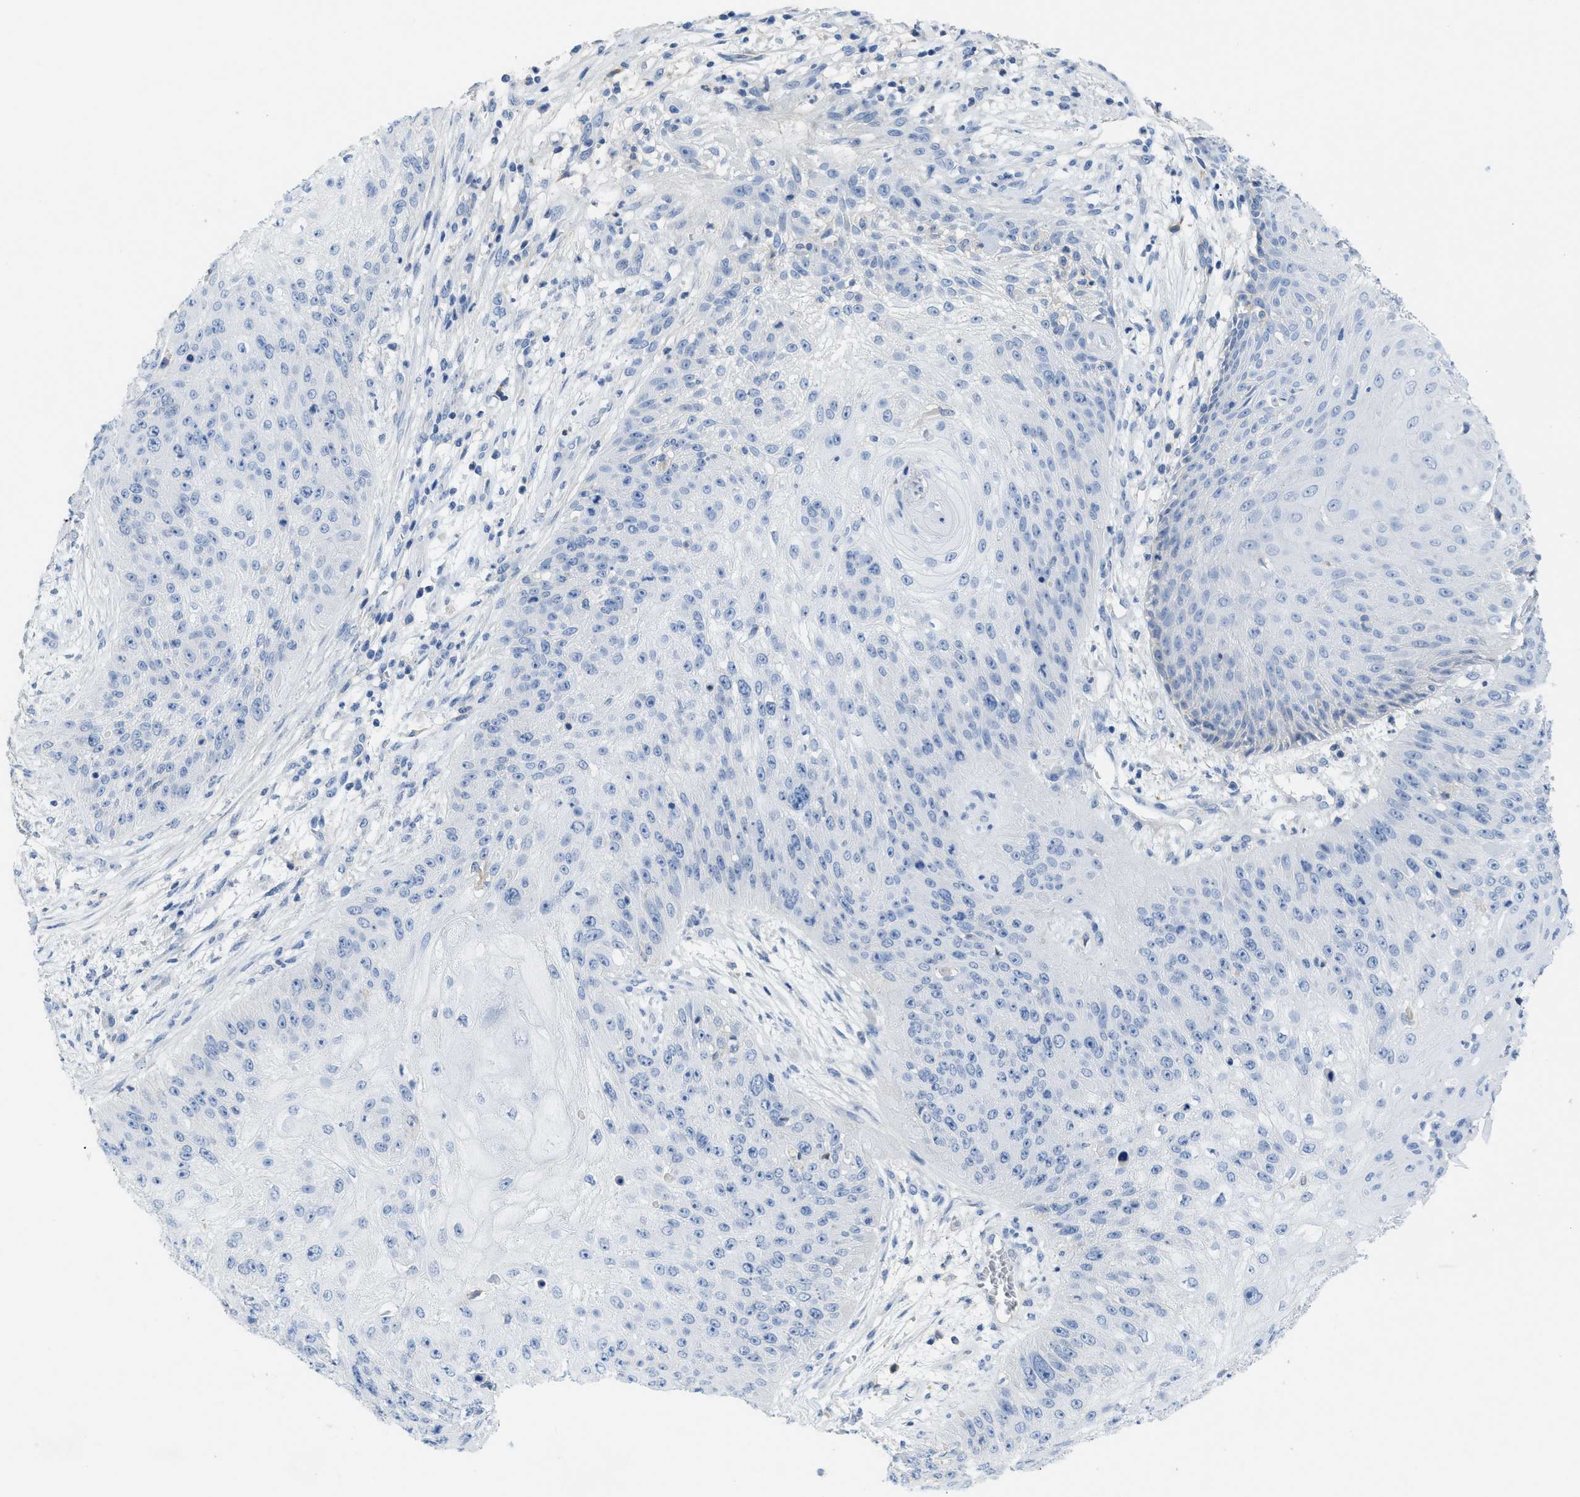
{"staining": {"intensity": "negative", "quantity": "none", "location": "none"}, "tissue": "skin cancer", "cell_type": "Tumor cells", "image_type": "cancer", "snomed": [{"axis": "morphology", "description": "Squamous cell carcinoma, NOS"}, {"axis": "topography", "description": "Skin"}], "caption": "There is no significant staining in tumor cells of skin squamous cell carcinoma. (DAB immunohistochemistry (IHC), high magnification).", "gene": "CNNM4", "patient": {"sex": "female", "age": 80}}